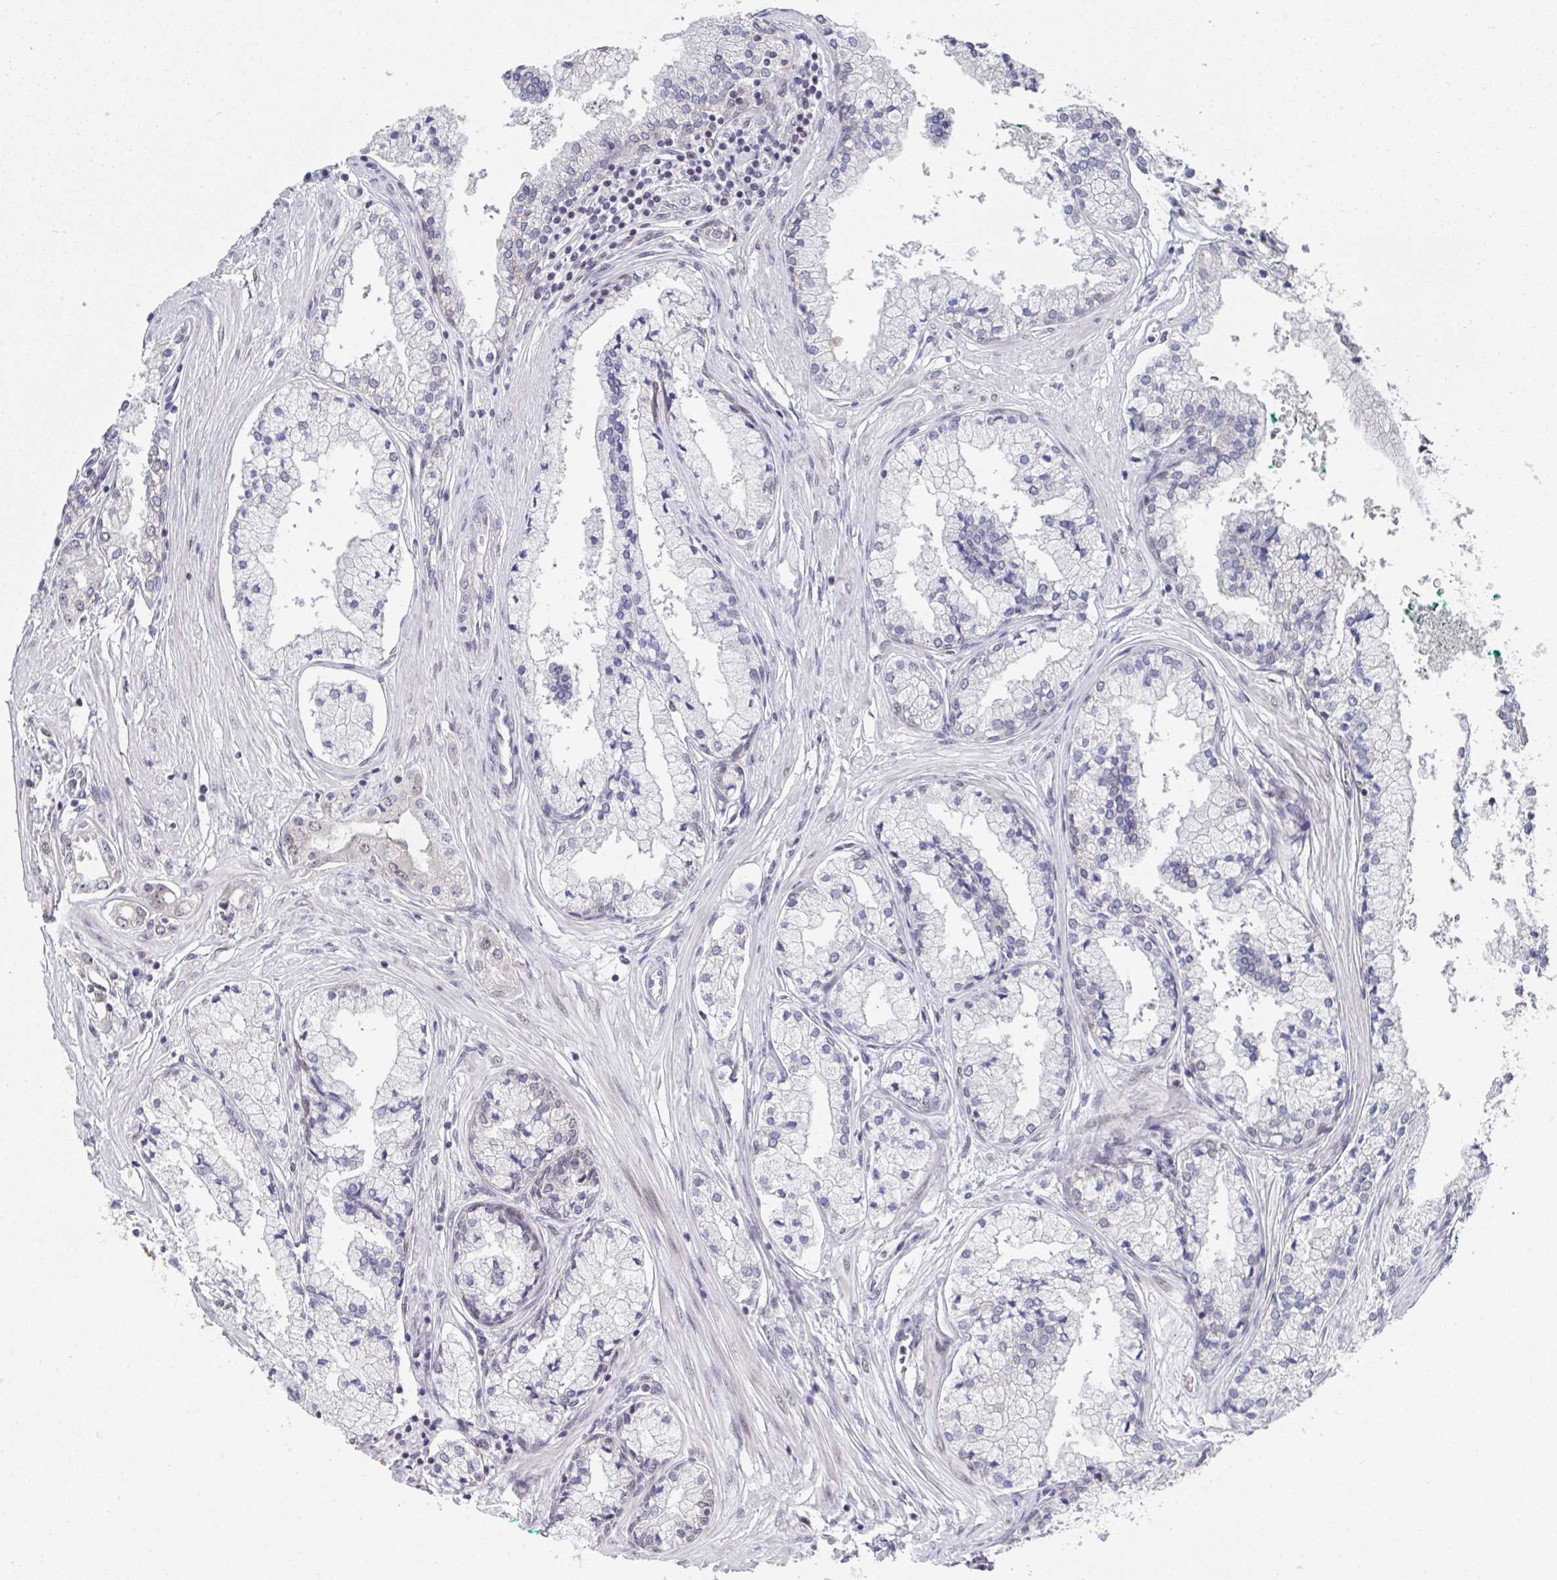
{"staining": {"intensity": "negative", "quantity": "none", "location": "none"}, "tissue": "prostate cancer", "cell_type": "Tumor cells", "image_type": "cancer", "snomed": [{"axis": "morphology", "description": "Adenocarcinoma, High grade"}, {"axis": "topography", "description": "Prostate"}], "caption": "High power microscopy photomicrograph of an IHC histopathology image of high-grade adenocarcinoma (prostate), revealing no significant expression in tumor cells.", "gene": "JMJD1C", "patient": {"sex": "male", "age": 66}}